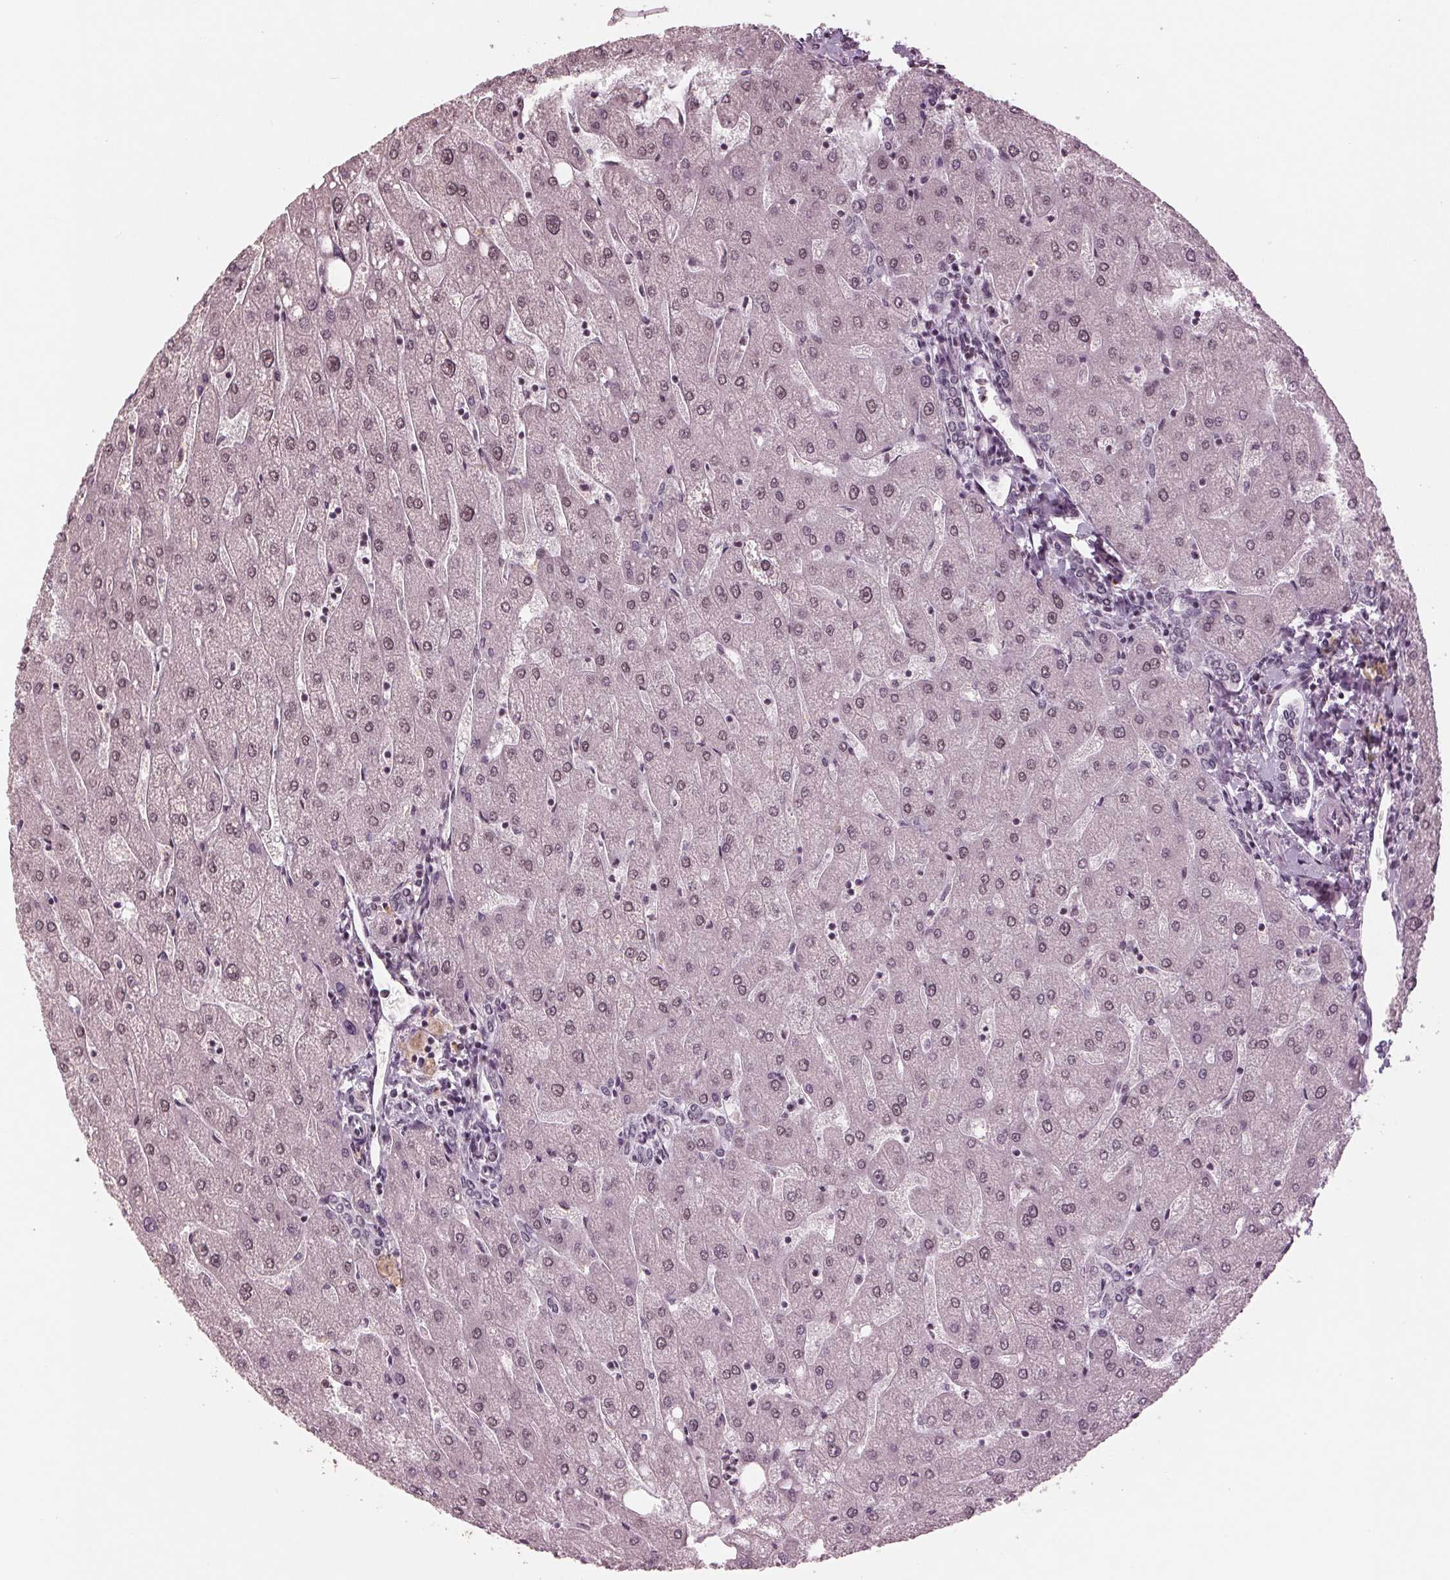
{"staining": {"intensity": "negative", "quantity": "none", "location": "none"}, "tissue": "liver", "cell_type": "Cholangiocytes", "image_type": "normal", "snomed": [{"axis": "morphology", "description": "Normal tissue, NOS"}, {"axis": "topography", "description": "Liver"}], "caption": "IHC of benign liver displays no expression in cholangiocytes.", "gene": "ADPRHL1", "patient": {"sex": "male", "age": 67}}